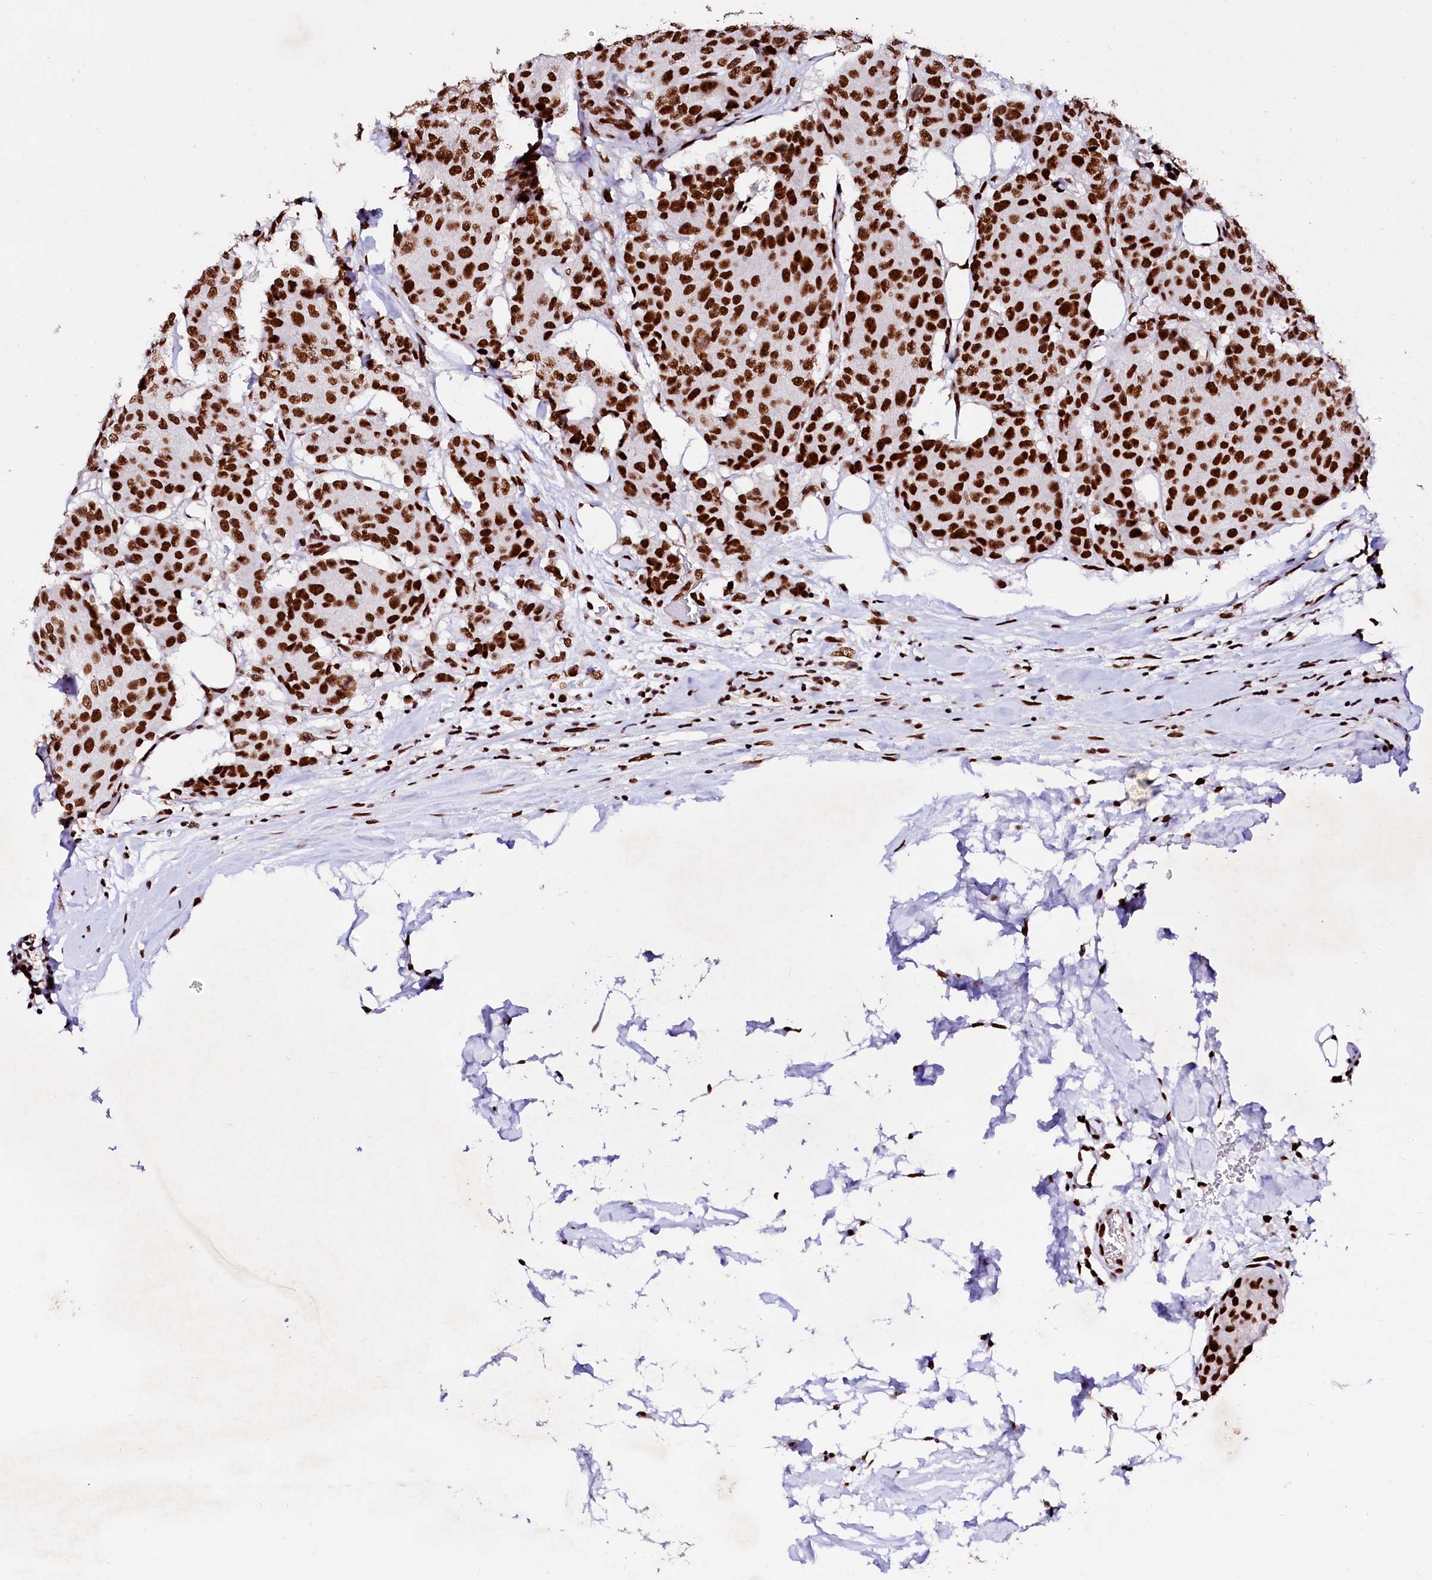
{"staining": {"intensity": "strong", "quantity": ">75%", "location": "nuclear"}, "tissue": "breast cancer", "cell_type": "Tumor cells", "image_type": "cancer", "snomed": [{"axis": "morphology", "description": "Duct carcinoma"}, {"axis": "topography", "description": "Breast"}], "caption": "Protein staining reveals strong nuclear positivity in approximately >75% of tumor cells in breast cancer.", "gene": "CPSF6", "patient": {"sex": "female", "age": 75}}